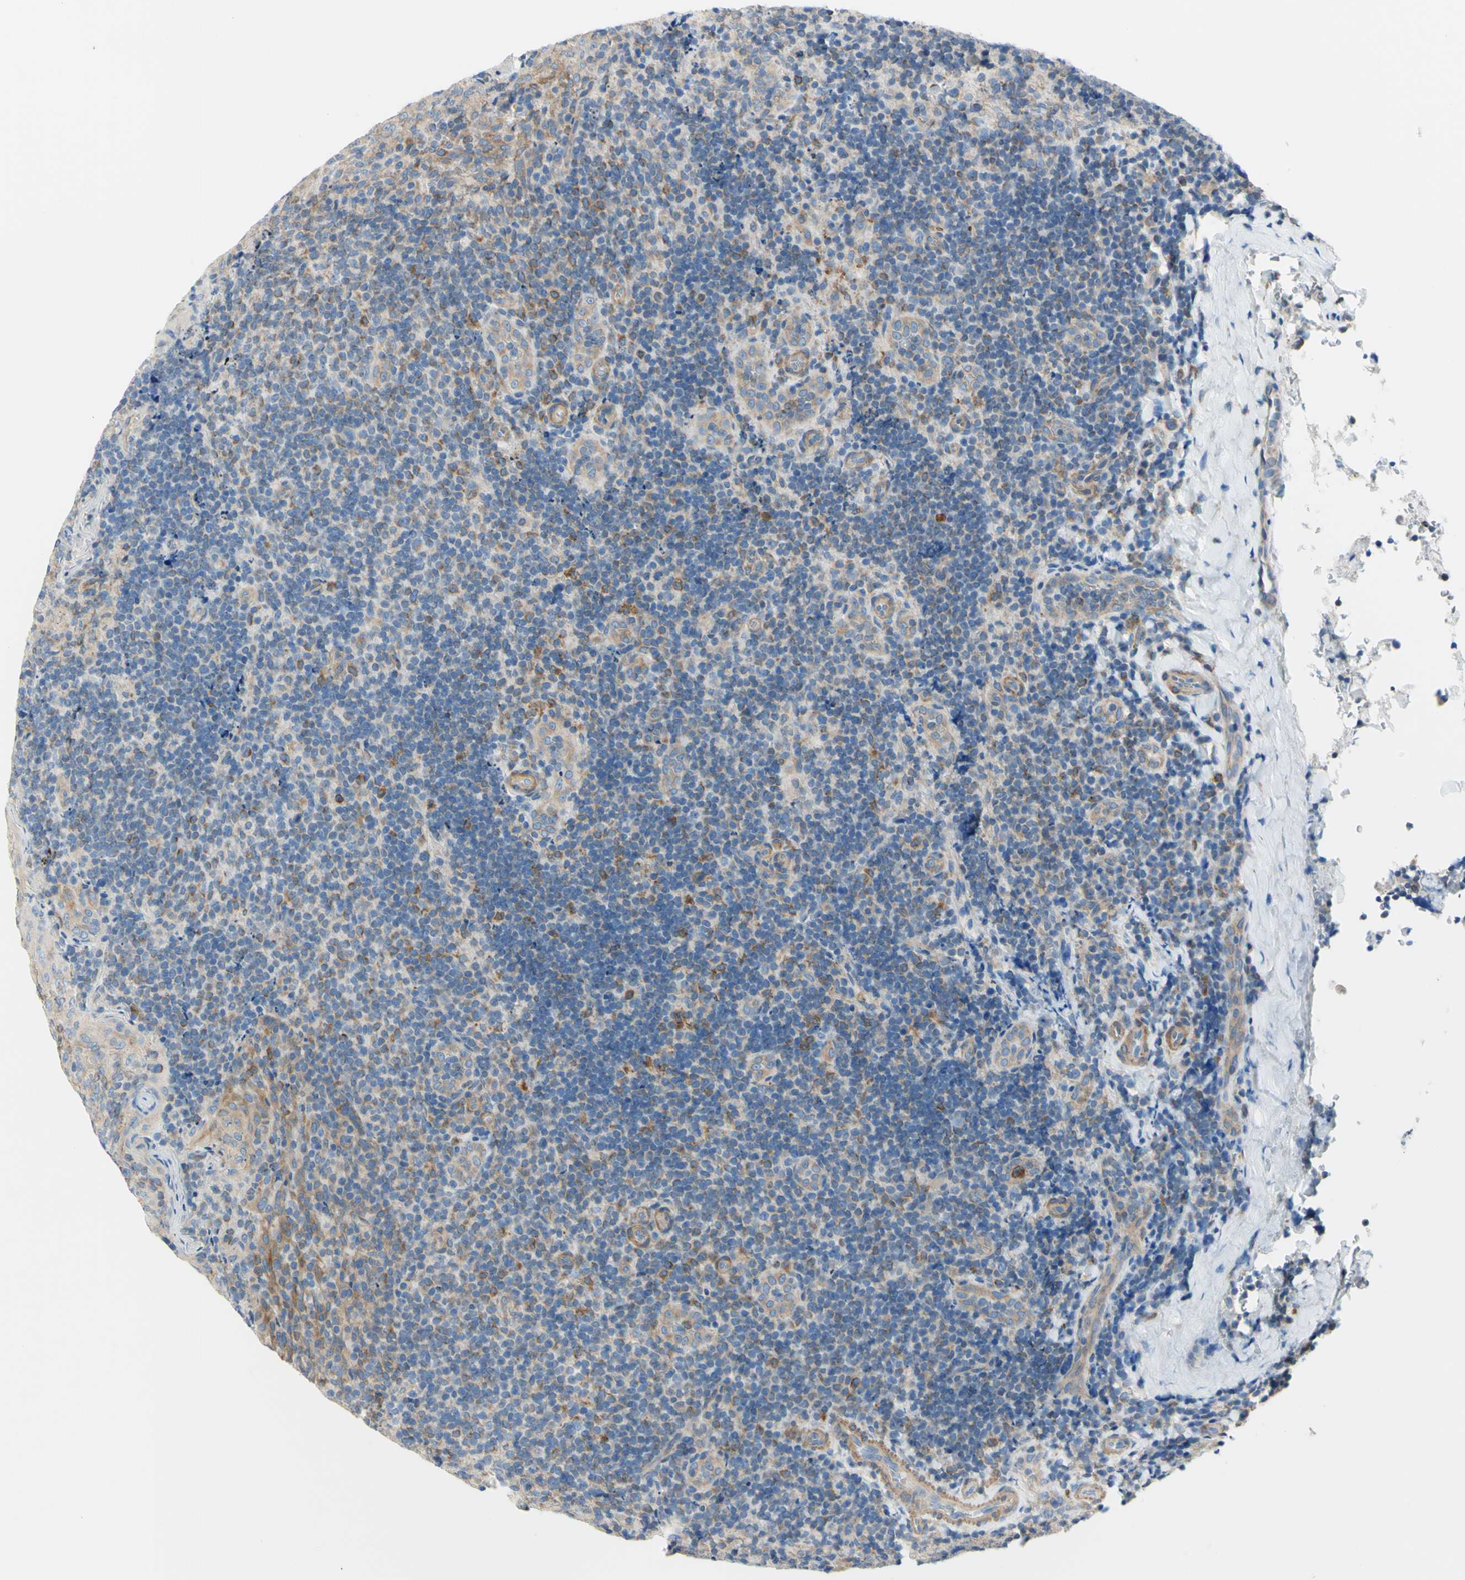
{"staining": {"intensity": "moderate", "quantity": "25%-75%", "location": "cytoplasmic/membranous"}, "tissue": "tonsil", "cell_type": "Germinal center cells", "image_type": "normal", "snomed": [{"axis": "morphology", "description": "Normal tissue, NOS"}, {"axis": "topography", "description": "Tonsil"}], "caption": "A brown stain shows moderate cytoplasmic/membranous expression of a protein in germinal center cells of normal human tonsil.", "gene": "RETREG2", "patient": {"sex": "male", "age": 17}}